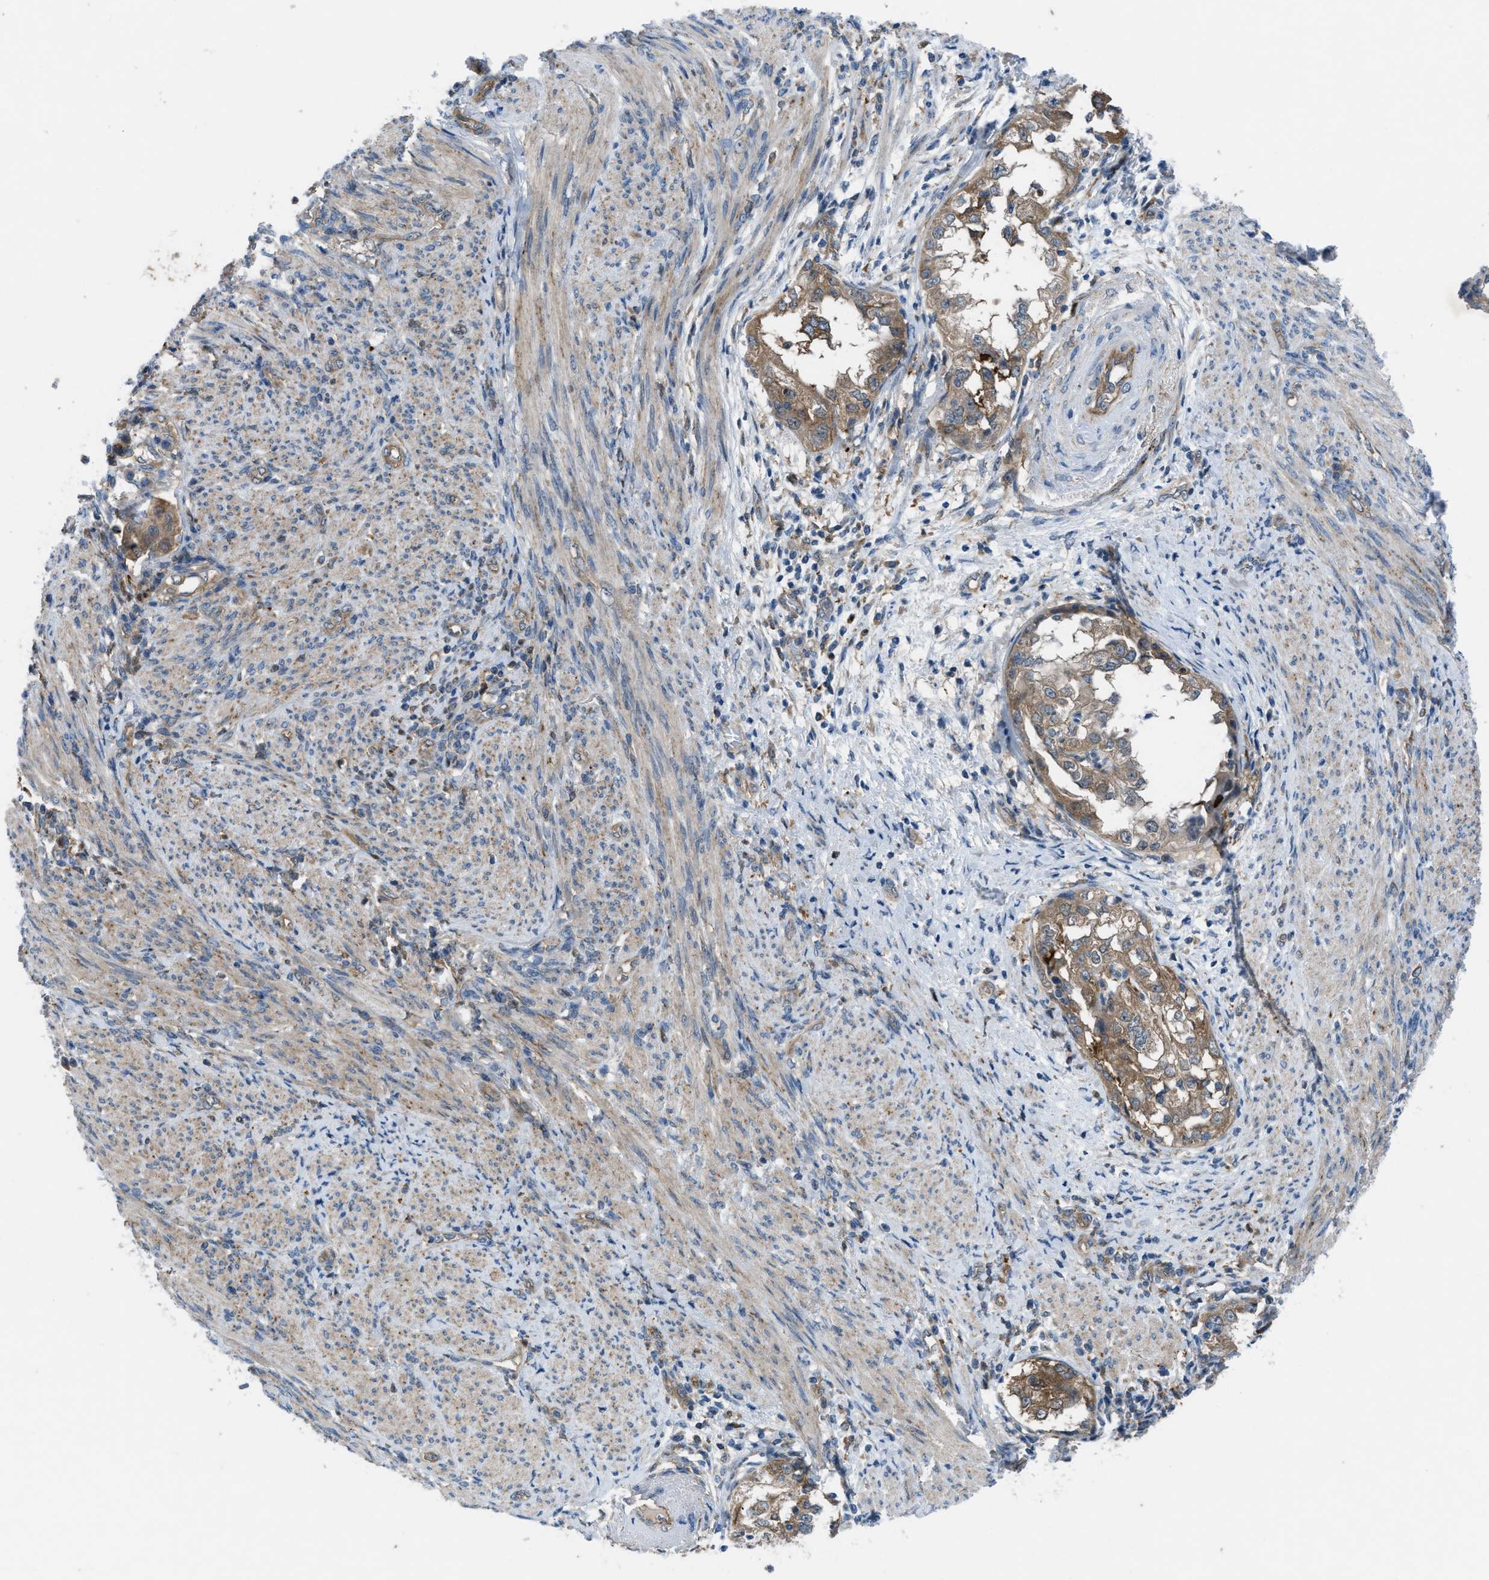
{"staining": {"intensity": "moderate", "quantity": ">75%", "location": "cytoplasmic/membranous"}, "tissue": "endometrial cancer", "cell_type": "Tumor cells", "image_type": "cancer", "snomed": [{"axis": "morphology", "description": "Adenocarcinoma, NOS"}, {"axis": "topography", "description": "Endometrium"}], "caption": "Adenocarcinoma (endometrial) was stained to show a protein in brown. There is medium levels of moderate cytoplasmic/membranous staining in about >75% of tumor cells.", "gene": "BAZ2B", "patient": {"sex": "female", "age": 85}}